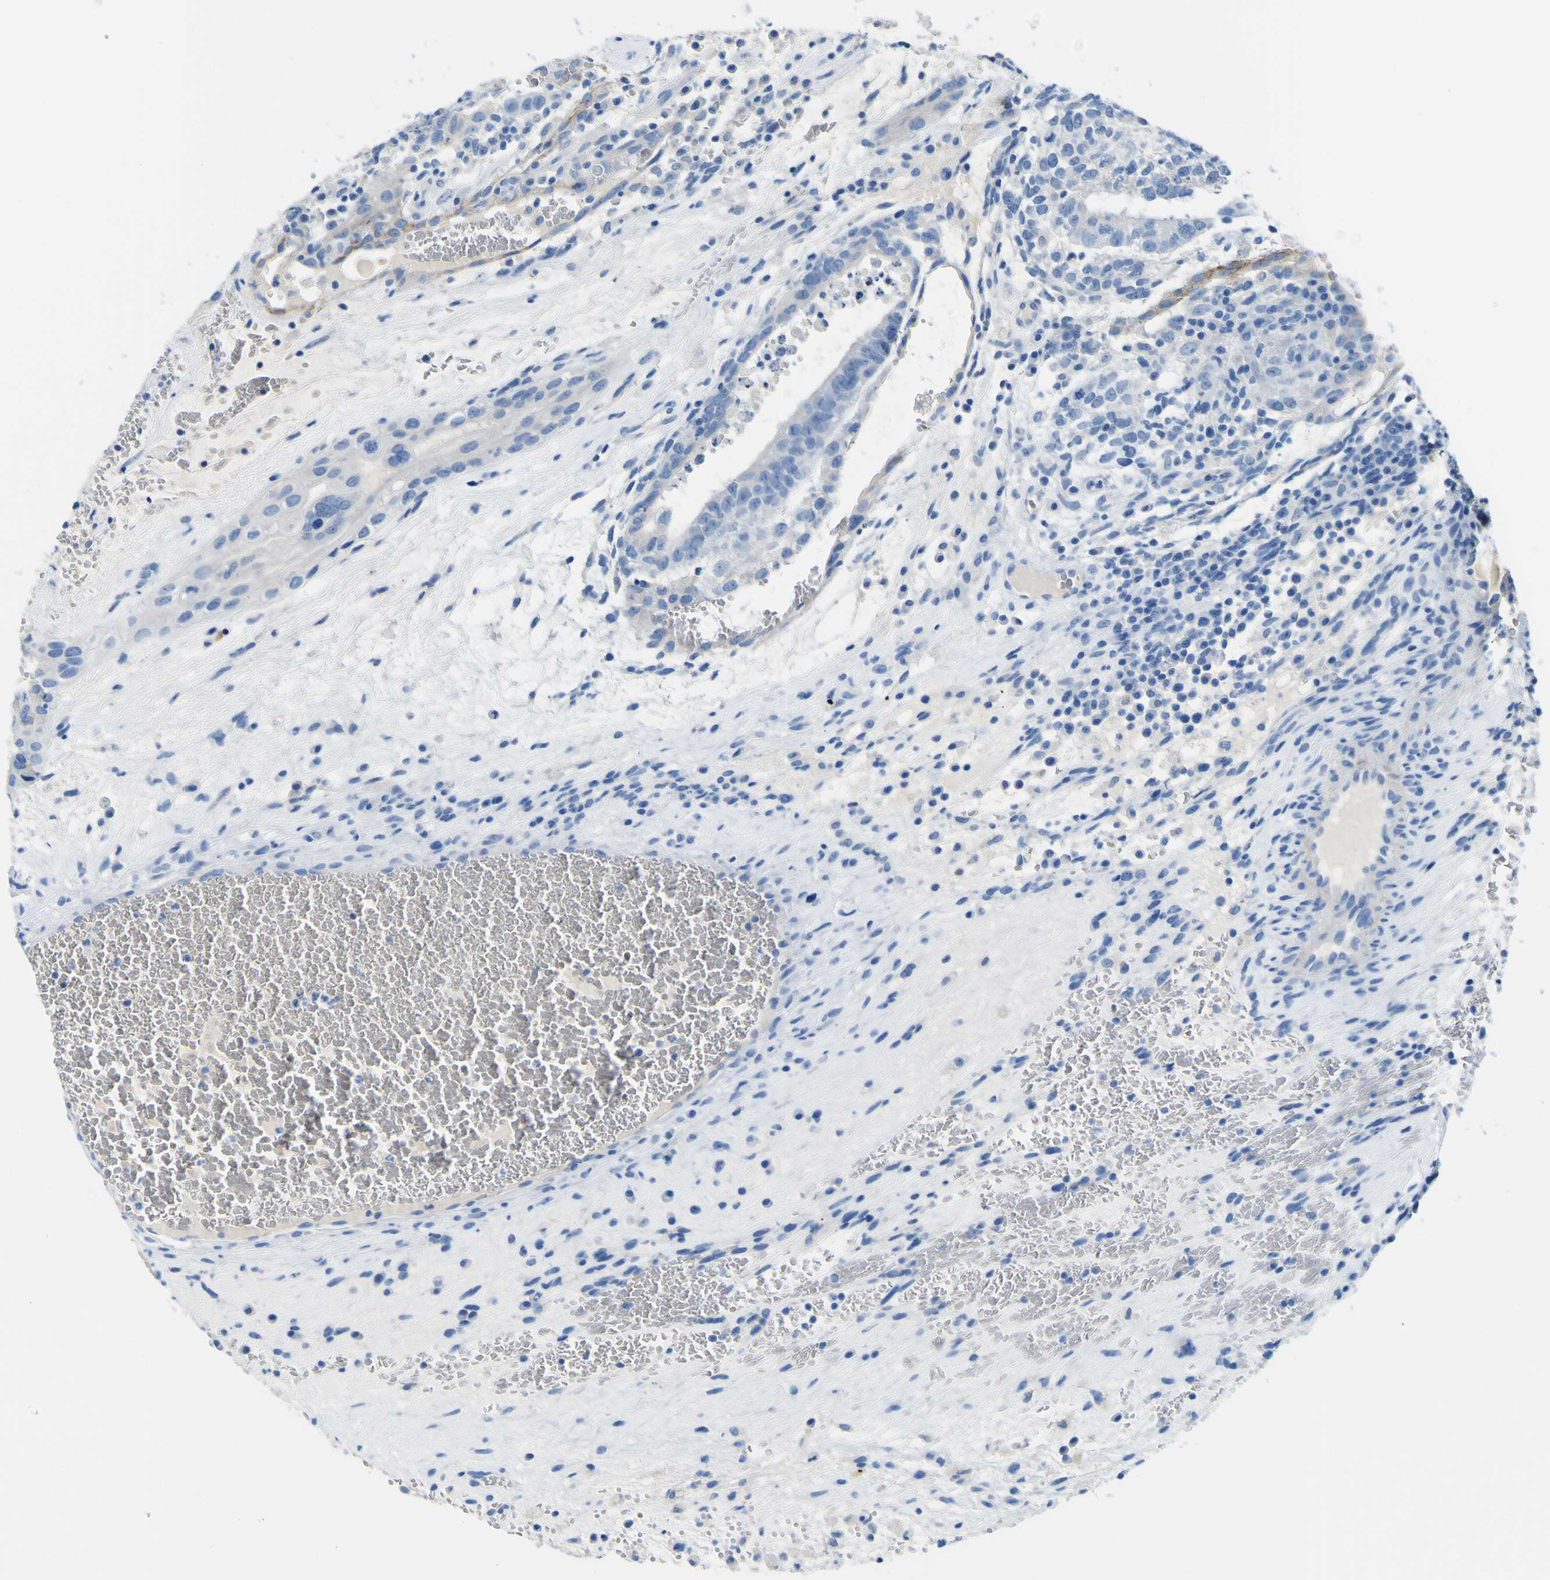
{"staining": {"intensity": "negative", "quantity": "none", "location": "none"}, "tissue": "testis cancer", "cell_type": "Tumor cells", "image_type": "cancer", "snomed": [{"axis": "morphology", "description": "Seminoma, NOS"}, {"axis": "morphology", "description": "Carcinoma, Embryonal, NOS"}, {"axis": "topography", "description": "Testis"}], "caption": "Testis cancer (seminoma) was stained to show a protein in brown. There is no significant positivity in tumor cells. Nuclei are stained in blue.", "gene": "ADGRA2", "patient": {"sex": "male", "age": 52}}